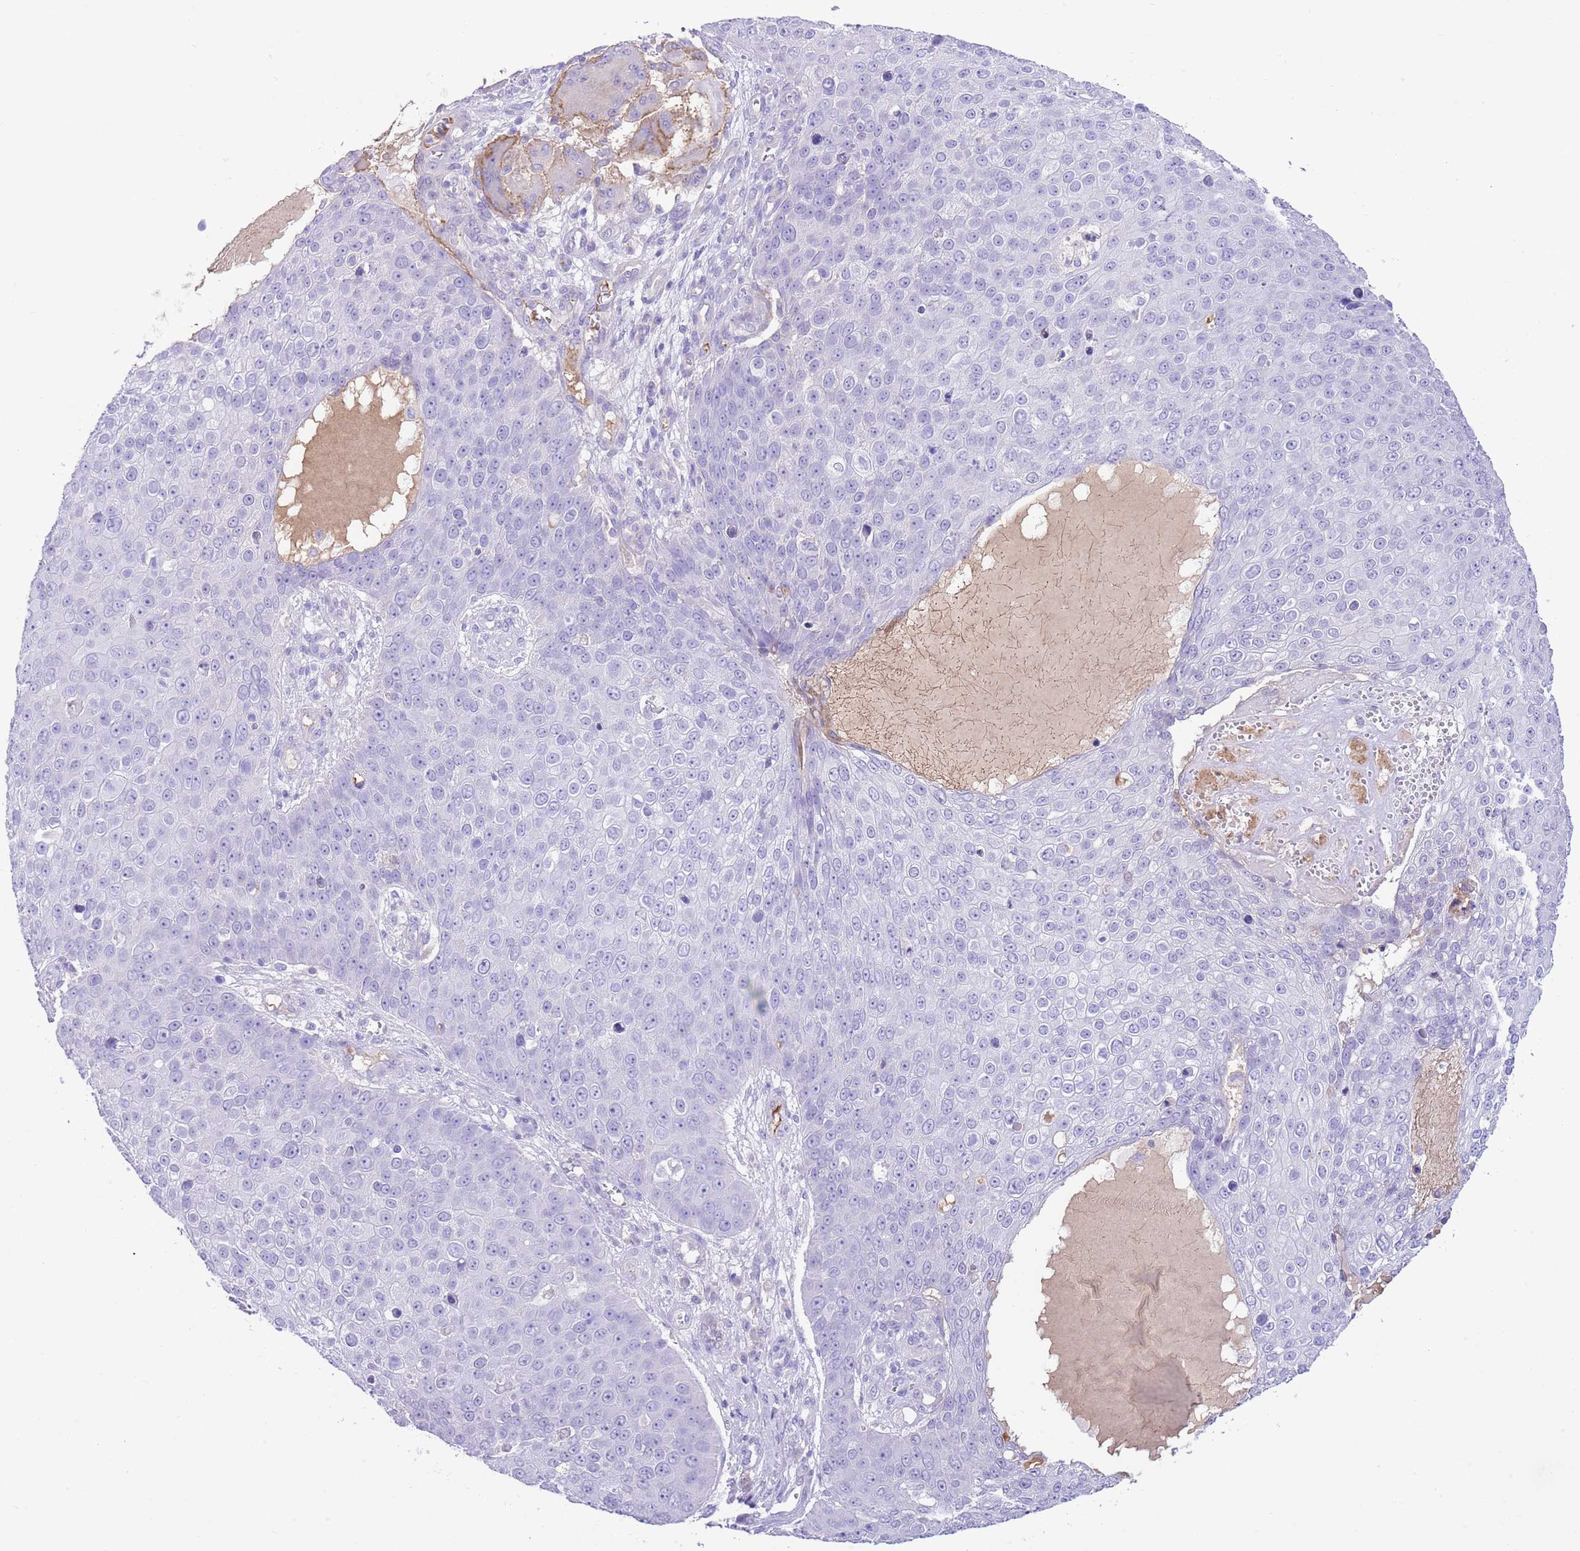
{"staining": {"intensity": "negative", "quantity": "none", "location": "none"}, "tissue": "skin cancer", "cell_type": "Tumor cells", "image_type": "cancer", "snomed": [{"axis": "morphology", "description": "Squamous cell carcinoma, NOS"}, {"axis": "topography", "description": "Skin"}], "caption": "Tumor cells are negative for protein expression in human skin cancer. The staining was performed using DAB (3,3'-diaminobenzidine) to visualize the protein expression in brown, while the nuclei were stained in blue with hematoxylin (Magnification: 20x).", "gene": "IGF1", "patient": {"sex": "male", "age": 71}}